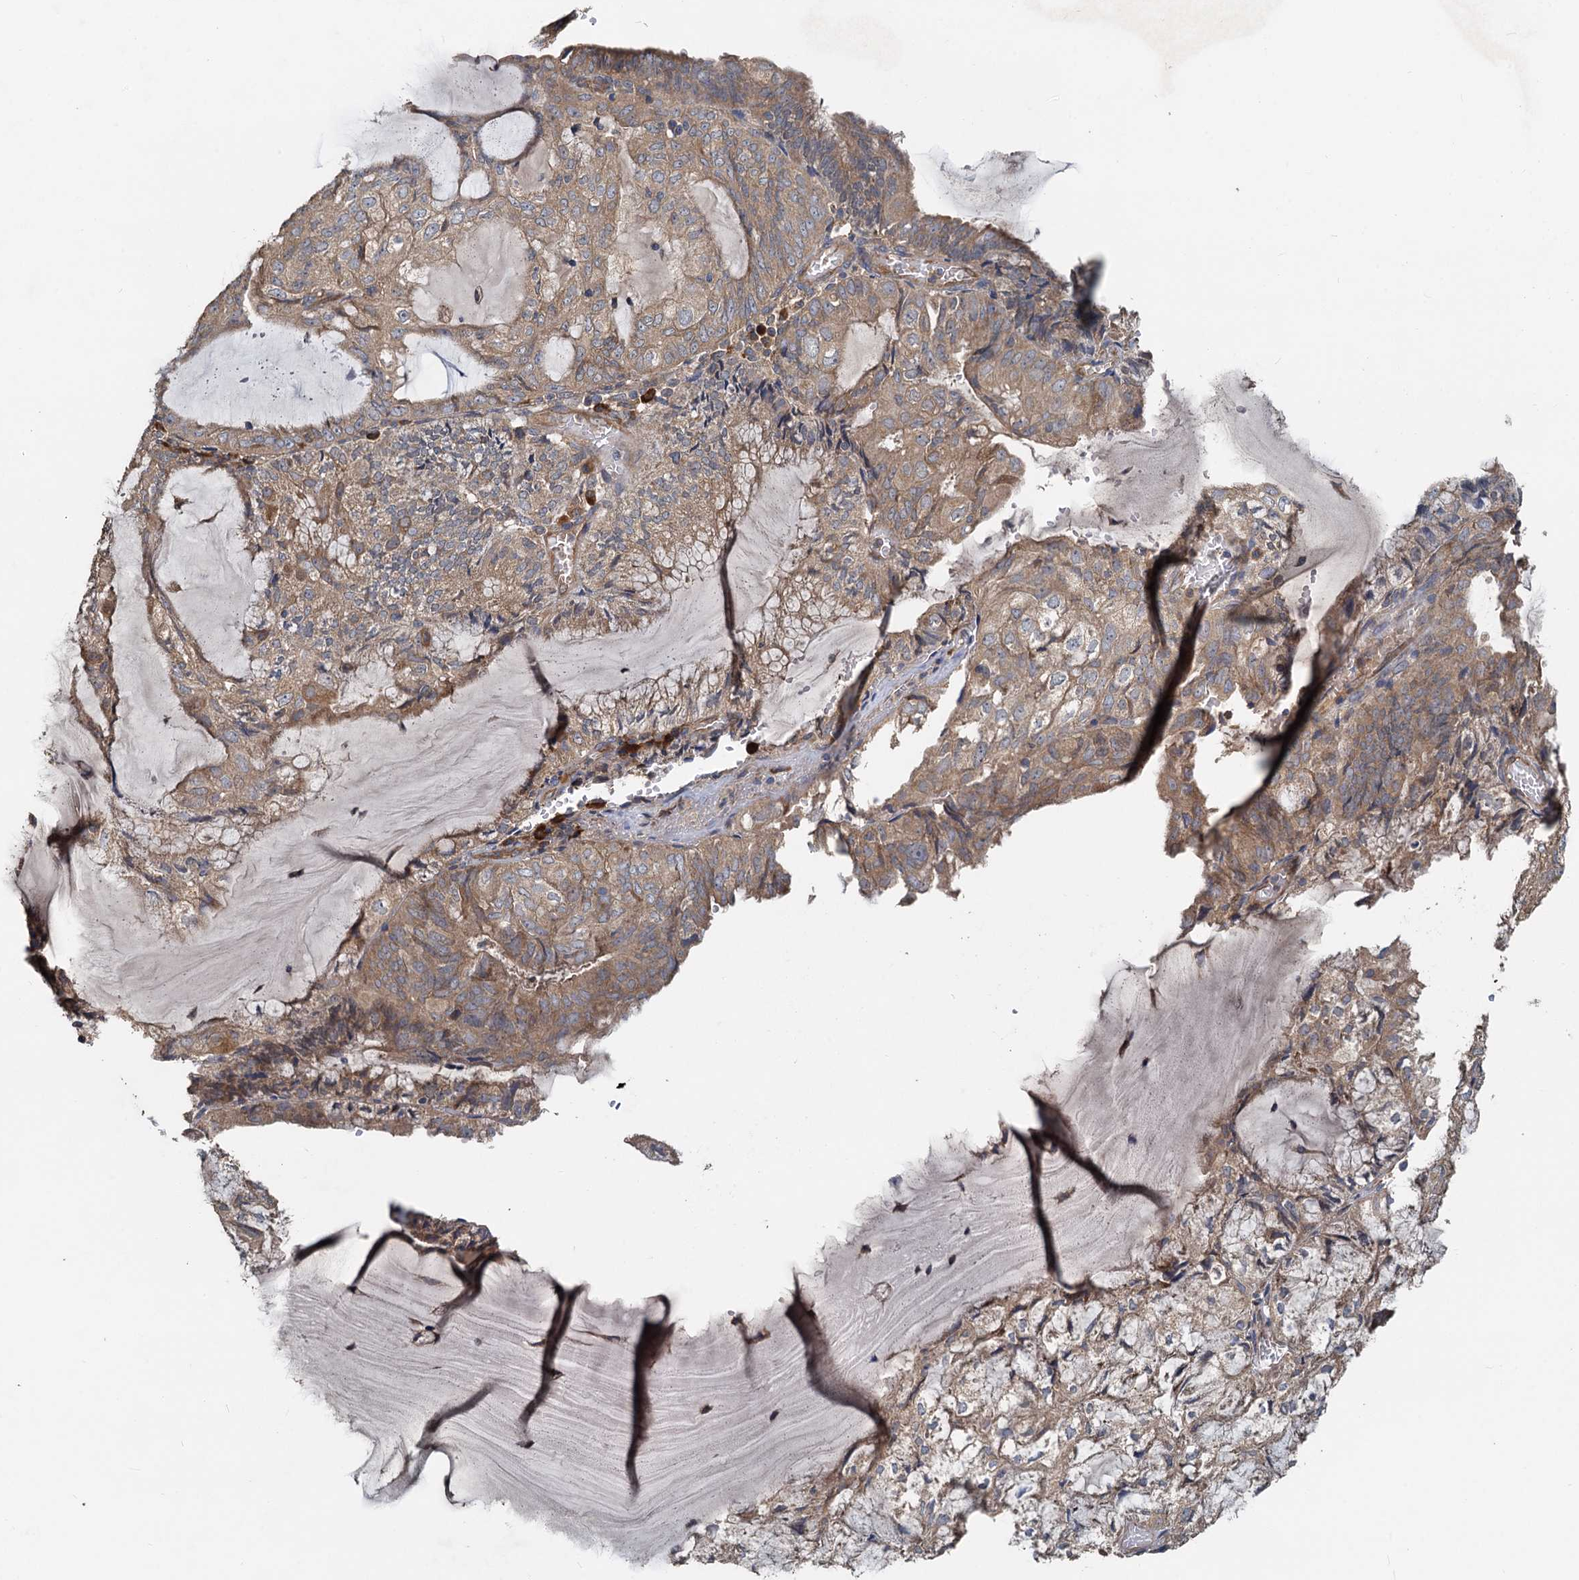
{"staining": {"intensity": "moderate", "quantity": ">75%", "location": "cytoplasmic/membranous"}, "tissue": "endometrial cancer", "cell_type": "Tumor cells", "image_type": "cancer", "snomed": [{"axis": "morphology", "description": "Adenocarcinoma, NOS"}, {"axis": "topography", "description": "Endometrium"}], "caption": "Immunohistochemistry (IHC) histopathology image of endometrial cancer stained for a protein (brown), which shows medium levels of moderate cytoplasmic/membranous expression in approximately >75% of tumor cells.", "gene": "HYI", "patient": {"sex": "female", "age": 81}}